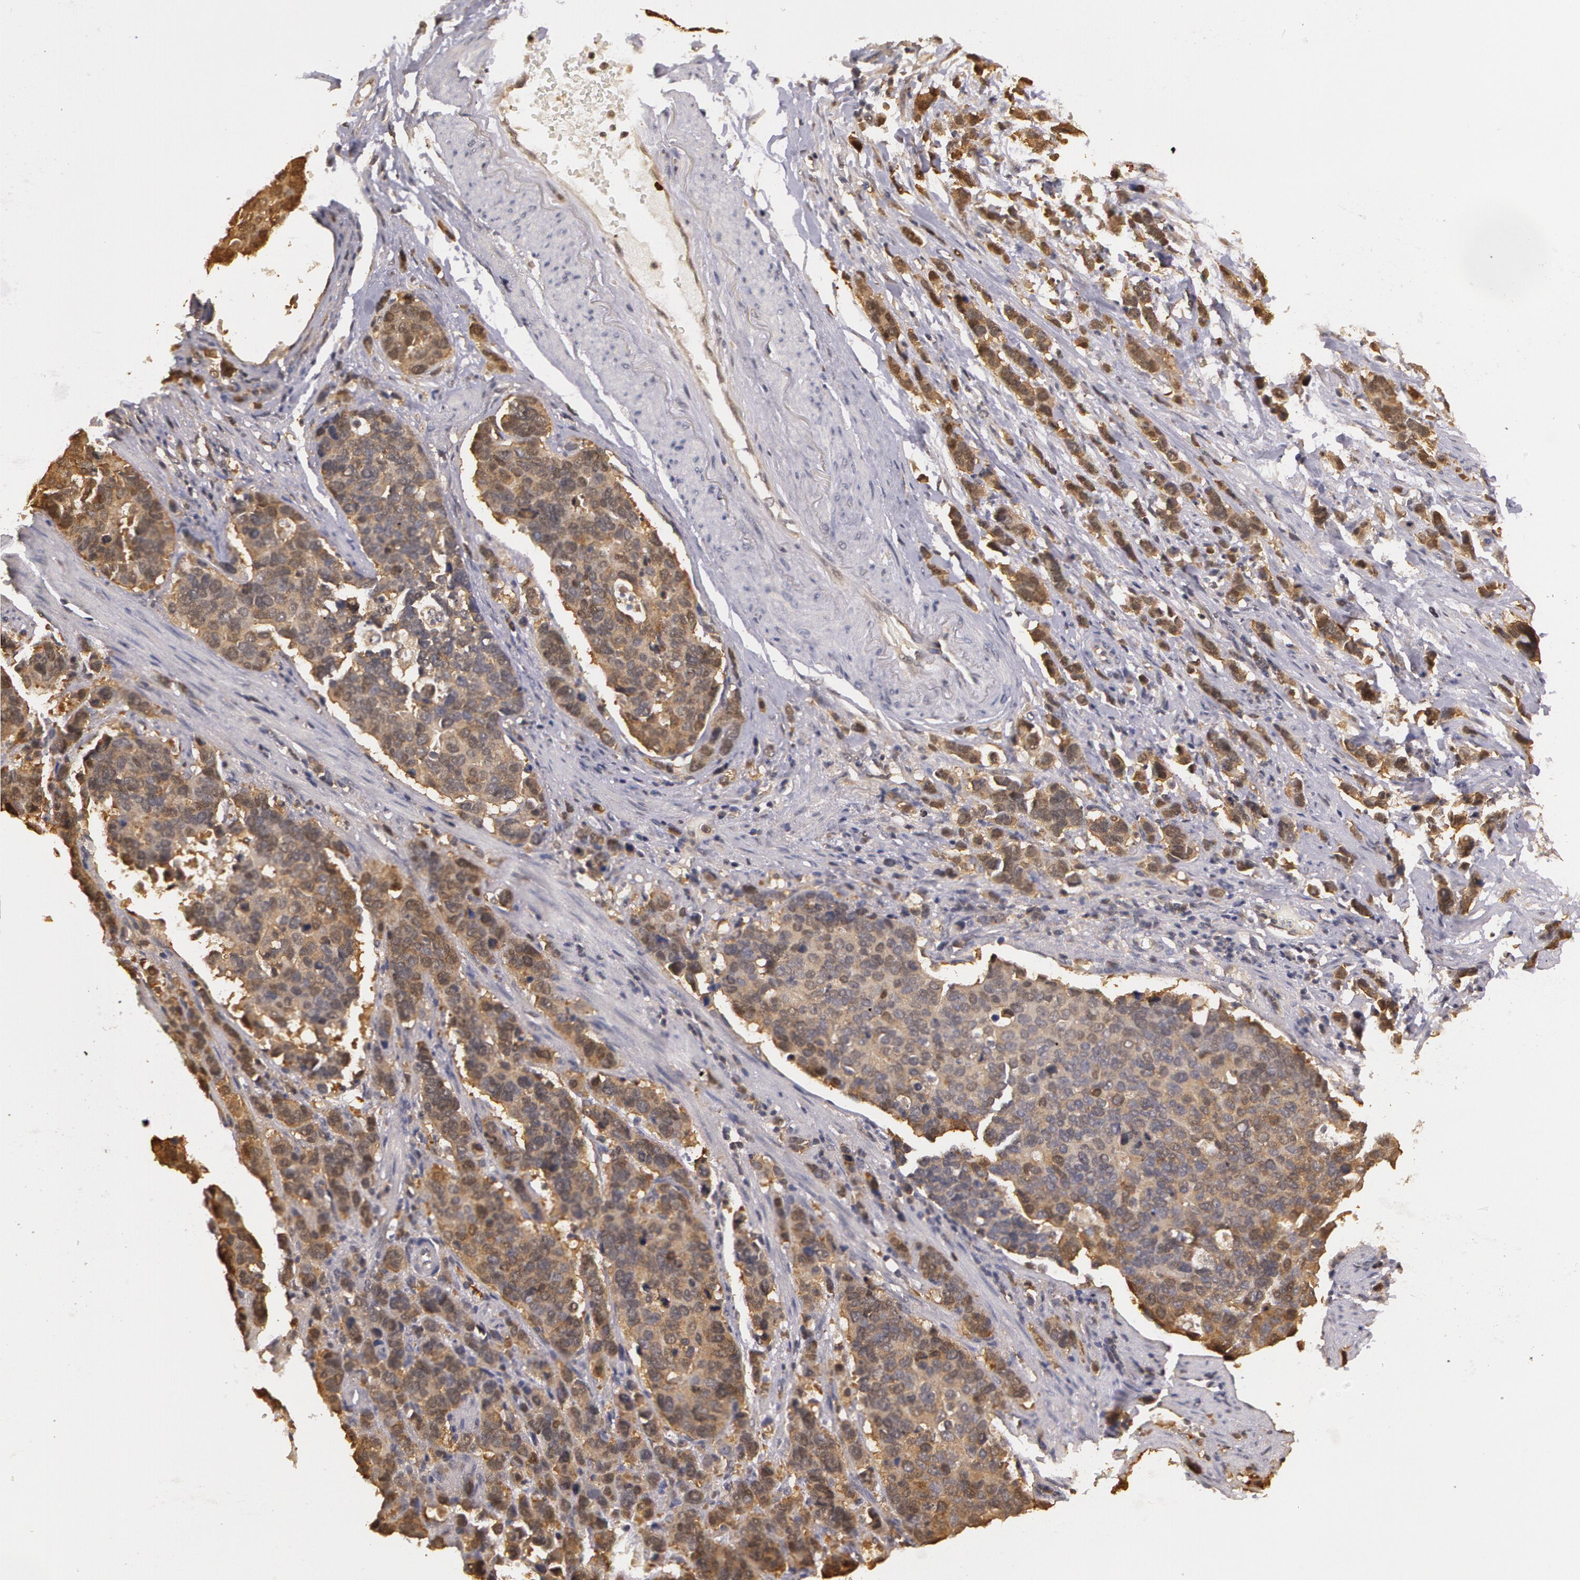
{"staining": {"intensity": "weak", "quantity": "25%-75%", "location": "cytoplasmic/membranous"}, "tissue": "stomach cancer", "cell_type": "Tumor cells", "image_type": "cancer", "snomed": [{"axis": "morphology", "description": "Adenocarcinoma, NOS"}, {"axis": "topography", "description": "Stomach, upper"}], "caption": "Protein analysis of stomach cancer (adenocarcinoma) tissue exhibits weak cytoplasmic/membranous staining in approximately 25%-75% of tumor cells. The staining is performed using DAB brown chromogen to label protein expression. The nuclei are counter-stained blue using hematoxylin.", "gene": "AHSA1", "patient": {"sex": "male", "age": 71}}